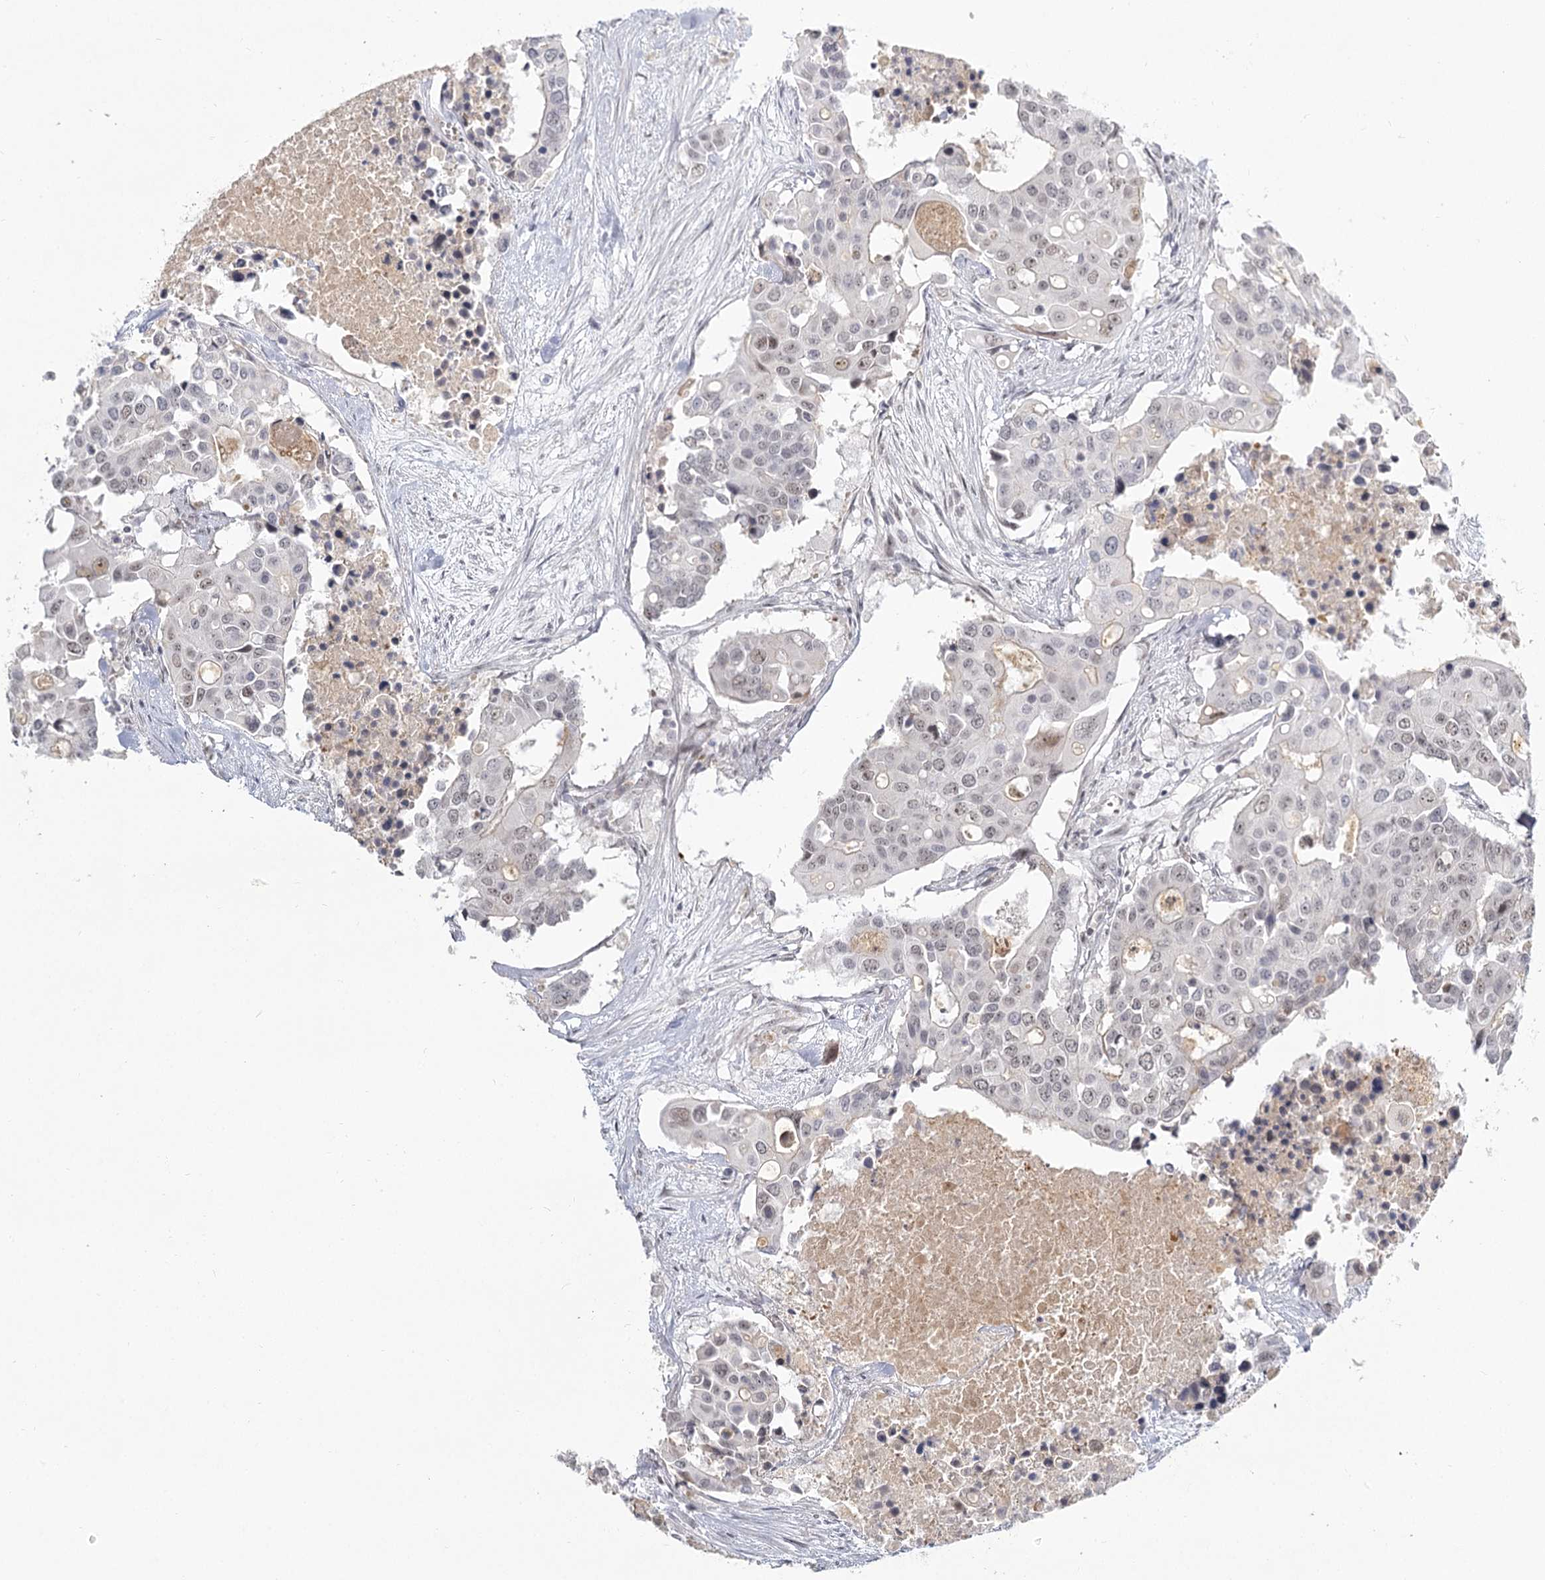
{"staining": {"intensity": "weak", "quantity": "25%-75%", "location": "nuclear"}, "tissue": "colorectal cancer", "cell_type": "Tumor cells", "image_type": "cancer", "snomed": [{"axis": "morphology", "description": "Adenocarcinoma, NOS"}, {"axis": "topography", "description": "Colon"}], "caption": "Immunohistochemistry image of neoplastic tissue: human colorectal cancer (adenocarcinoma) stained using immunohistochemistry reveals low levels of weak protein expression localized specifically in the nuclear of tumor cells, appearing as a nuclear brown color.", "gene": "EXOSC7", "patient": {"sex": "male", "age": 77}}